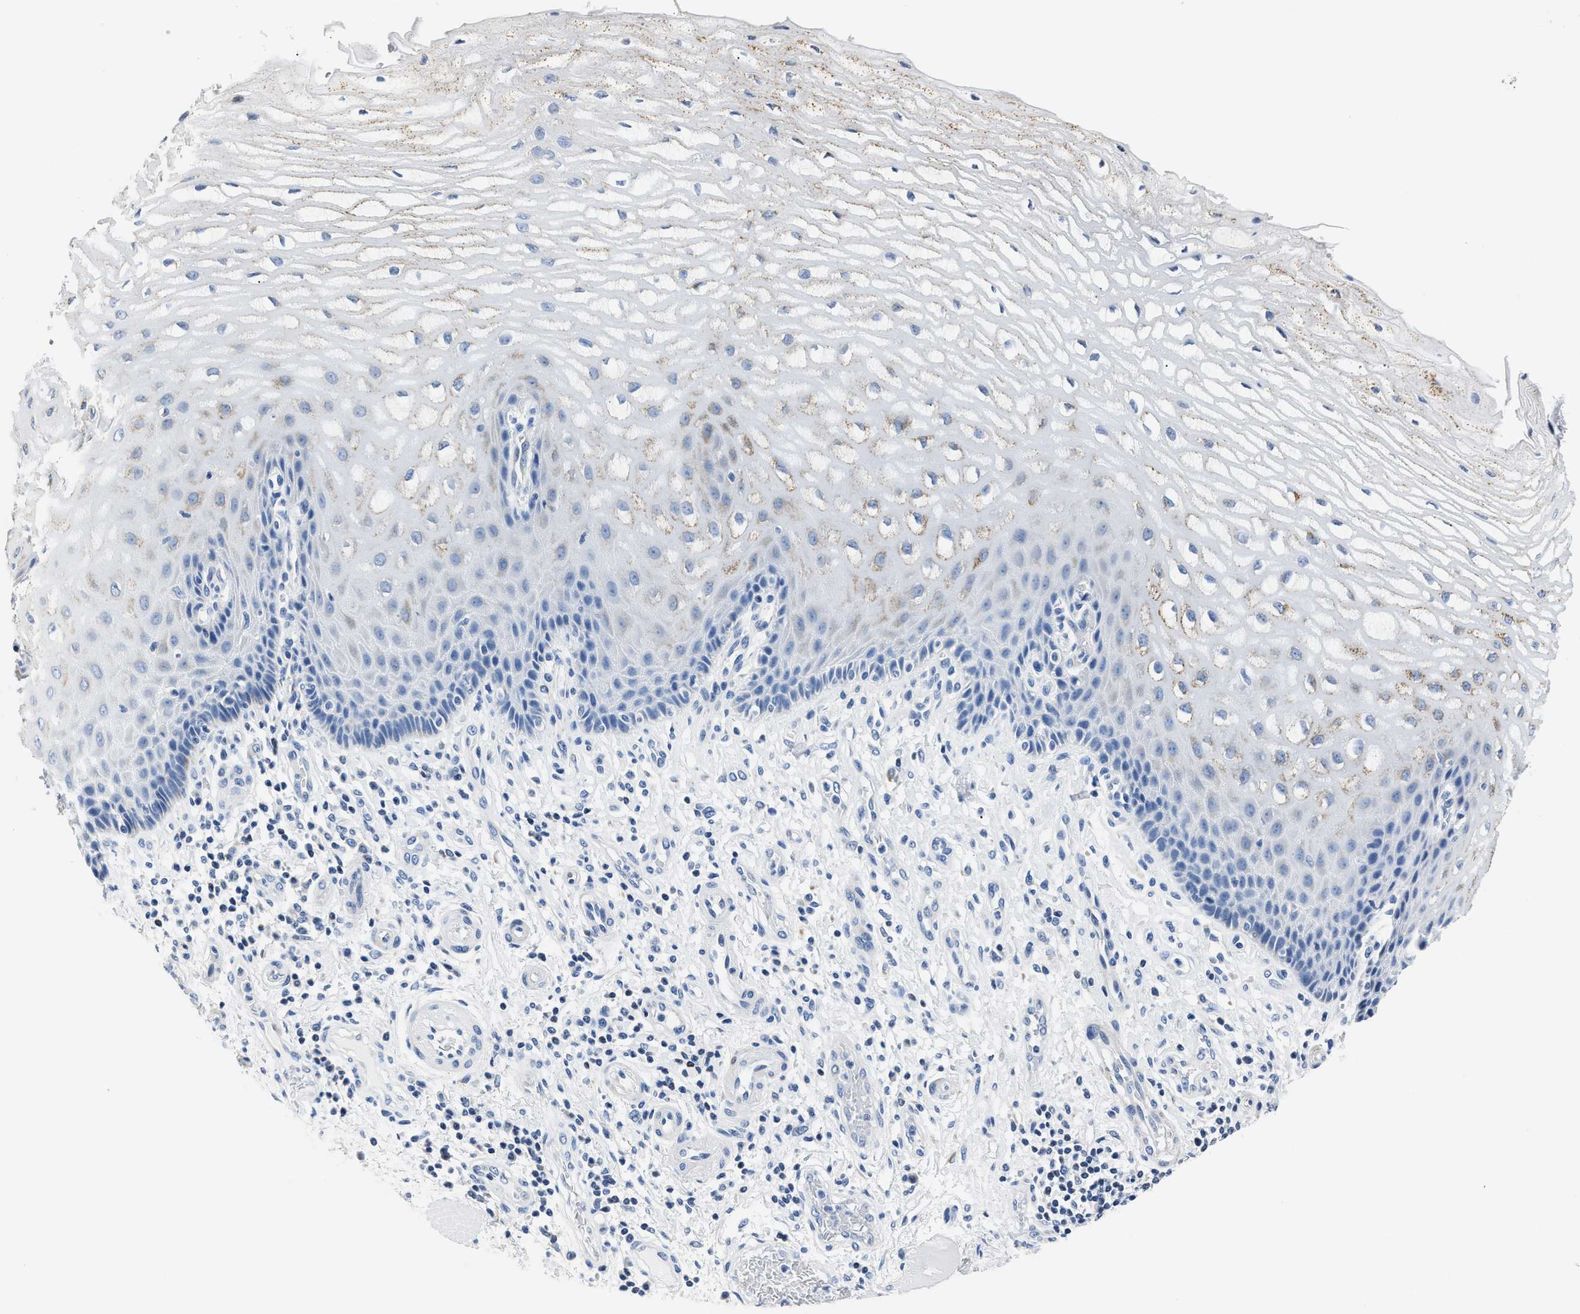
{"staining": {"intensity": "weak", "quantity": "<25%", "location": "cytoplasmic/membranous"}, "tissue": "esophagus", "cell_type": "Squamous epithelial cells", "image_type": "normal", "snomed": [{"axis": "morphology", "description": "Normal tissue, NOS"}, {"axis": "topography", "description": "Esophagus"}], "caption": "This histopathology image is of unremarkable esophagus stained with IHC to label a protein in brown with the nuclei are counter-stained blue. There is no staining in squamous epithelial cells. The staining is performed using DAB (3,3'-diaminobenzidine) brown chromogen with nuclei counter-stained in using hematoxylin.", "gene": "AMACR", "patient": {"sex": "male", "age": 54}}